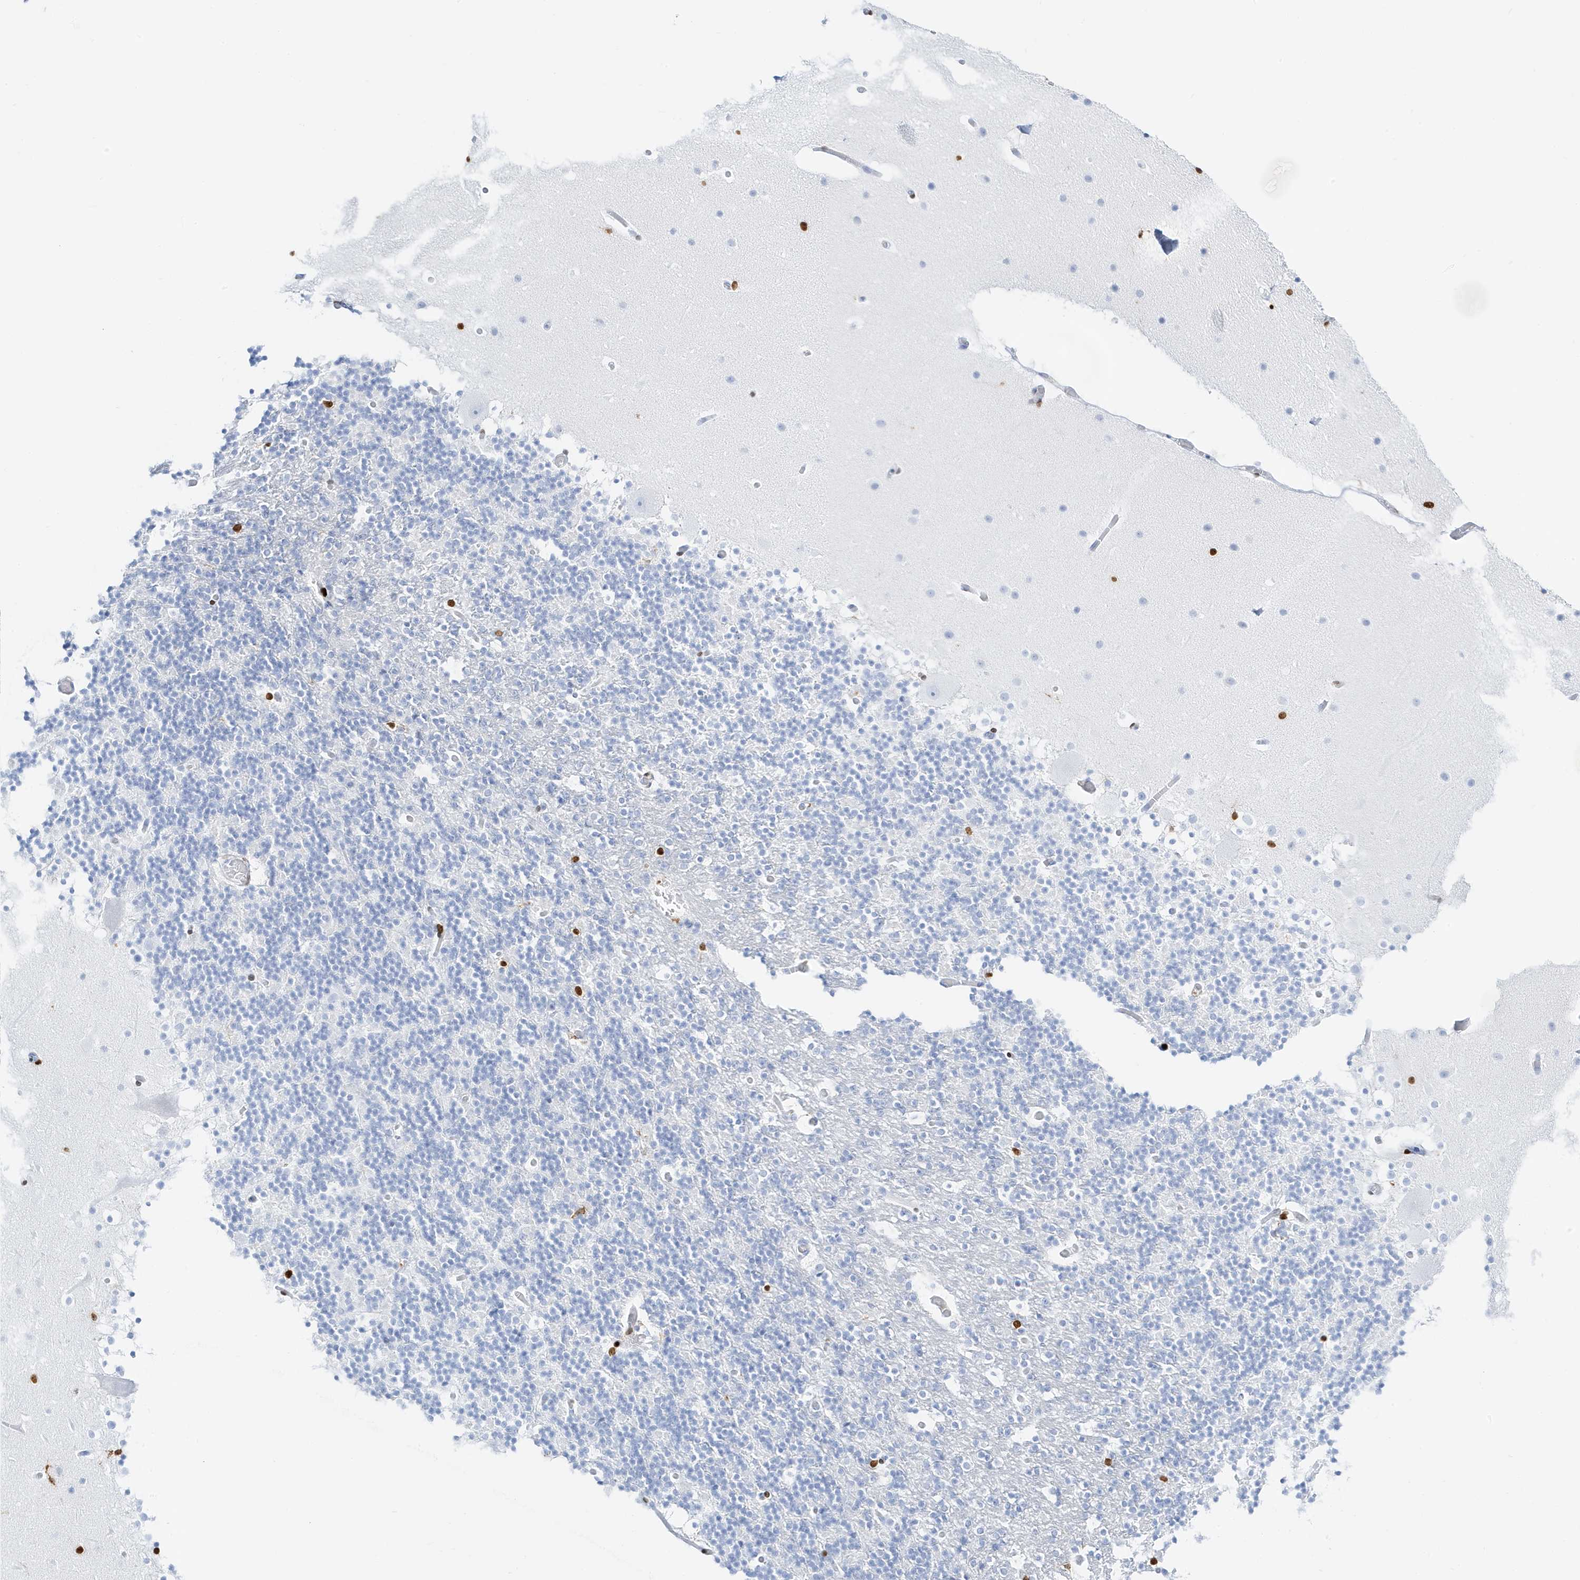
{"staining": {"intensity": "negative", "quantity": "none", "location": "none"}, "tissue": "cerebellum", "cell_type": "Cells in granular layer", "image_type": "normal", "snomed": [{"axis": "morphology", "description": "Normal tissue, NOS"}, {"axis": "topography", "description": "Cerebellum"}], "caption": "A high-resolution image shows immunohistochemistry staining of normal cerebellum, which reveals no significant staining in cells in granular layer.", "gene": "MNDA", "patient": {"sex": "male", "age": 57}}